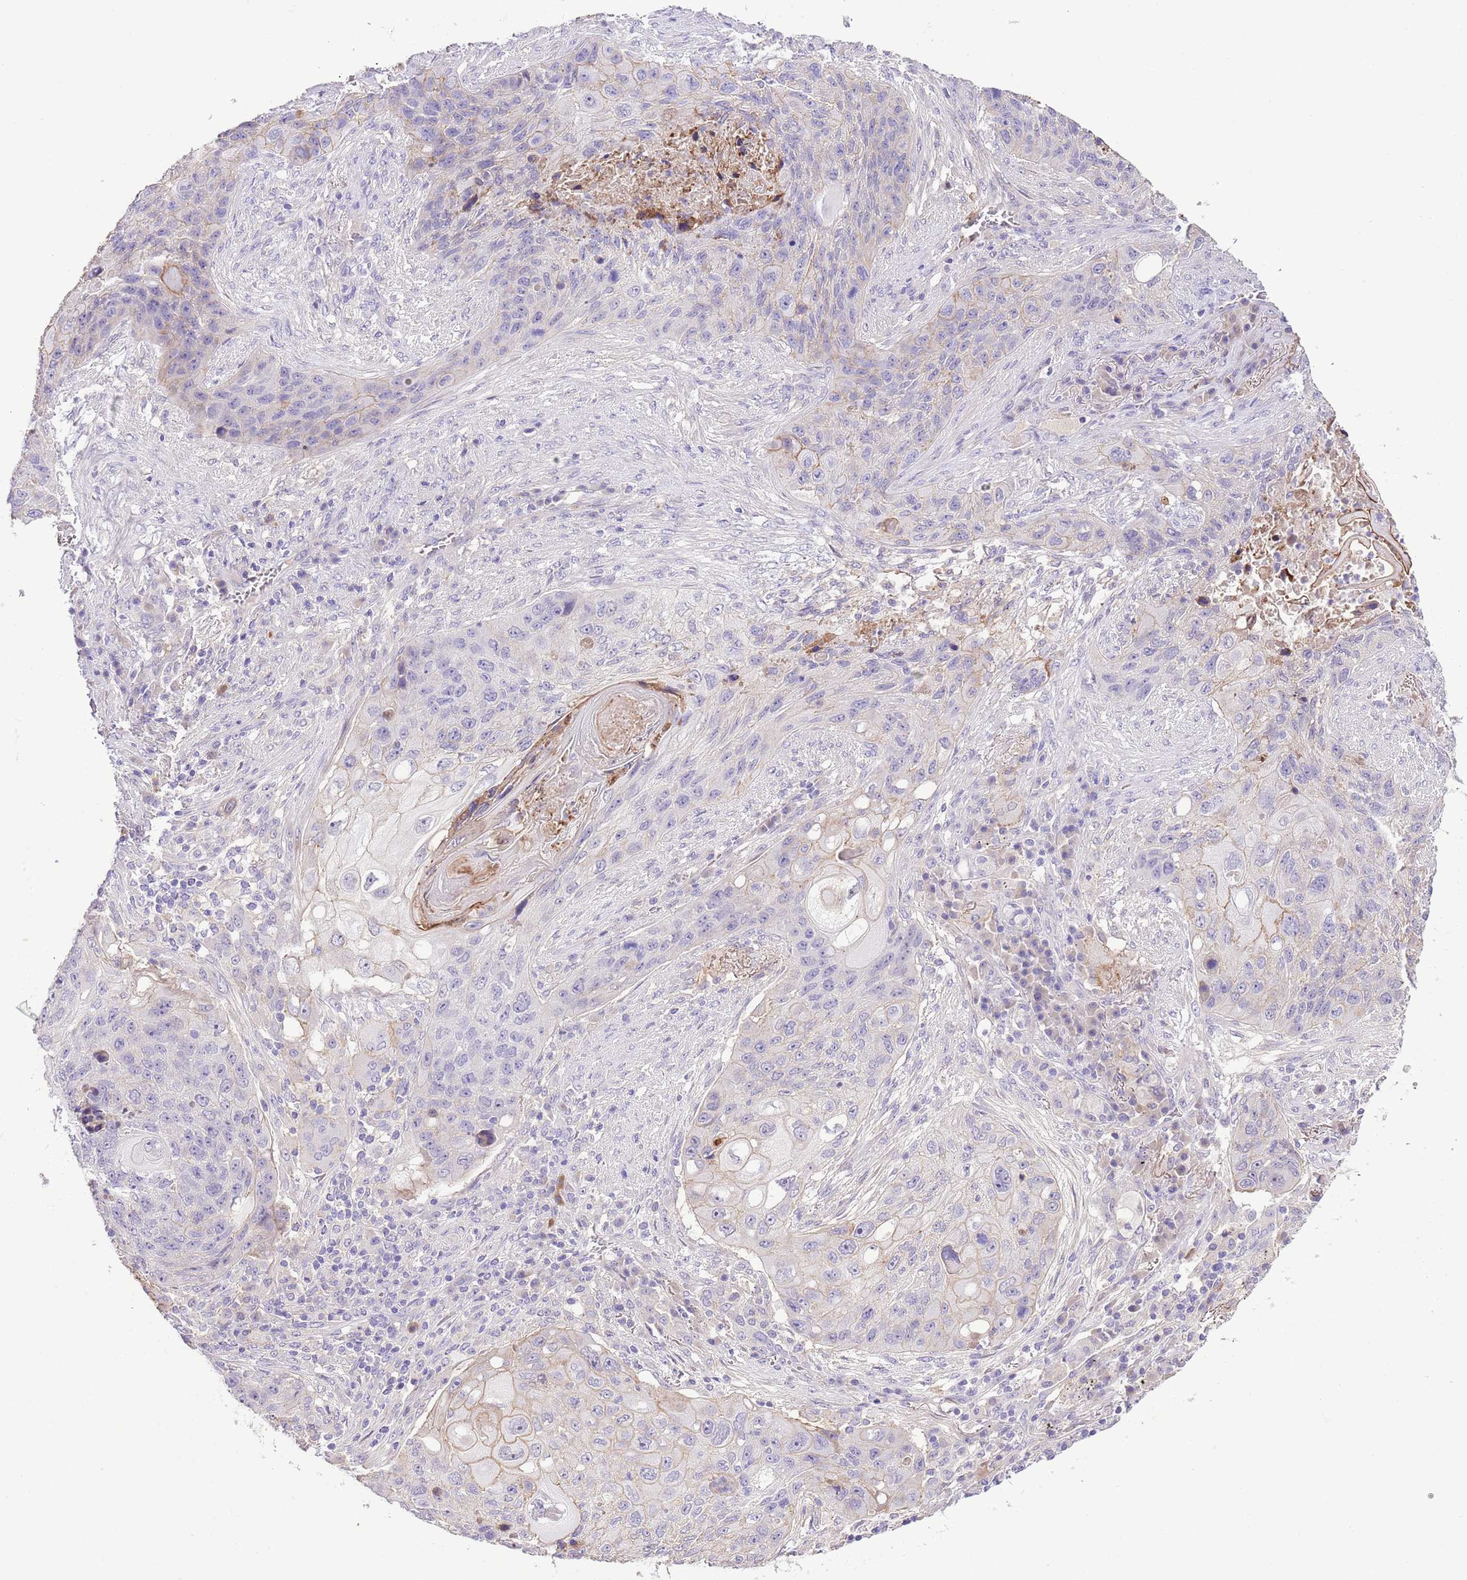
{"staining": {"intensity": "weak", "quantity": "<25%", "location": "cytoplasmic/membranous"}, "tissue": "lung cancer", "cell_type": "Tumor cells", "image_type": "cancer", "snomed": [{"axis": "morphology", "description": "Squamous cell carcinoma, NOS"}, {"axis": "topography", "description": "Lung"}], "caption": "This is an IHC histopathology image of lung cancer. There is no positivity in tumor cells.", "gene": "IGF1", "patient": {"sex": "female", "age": 63}}